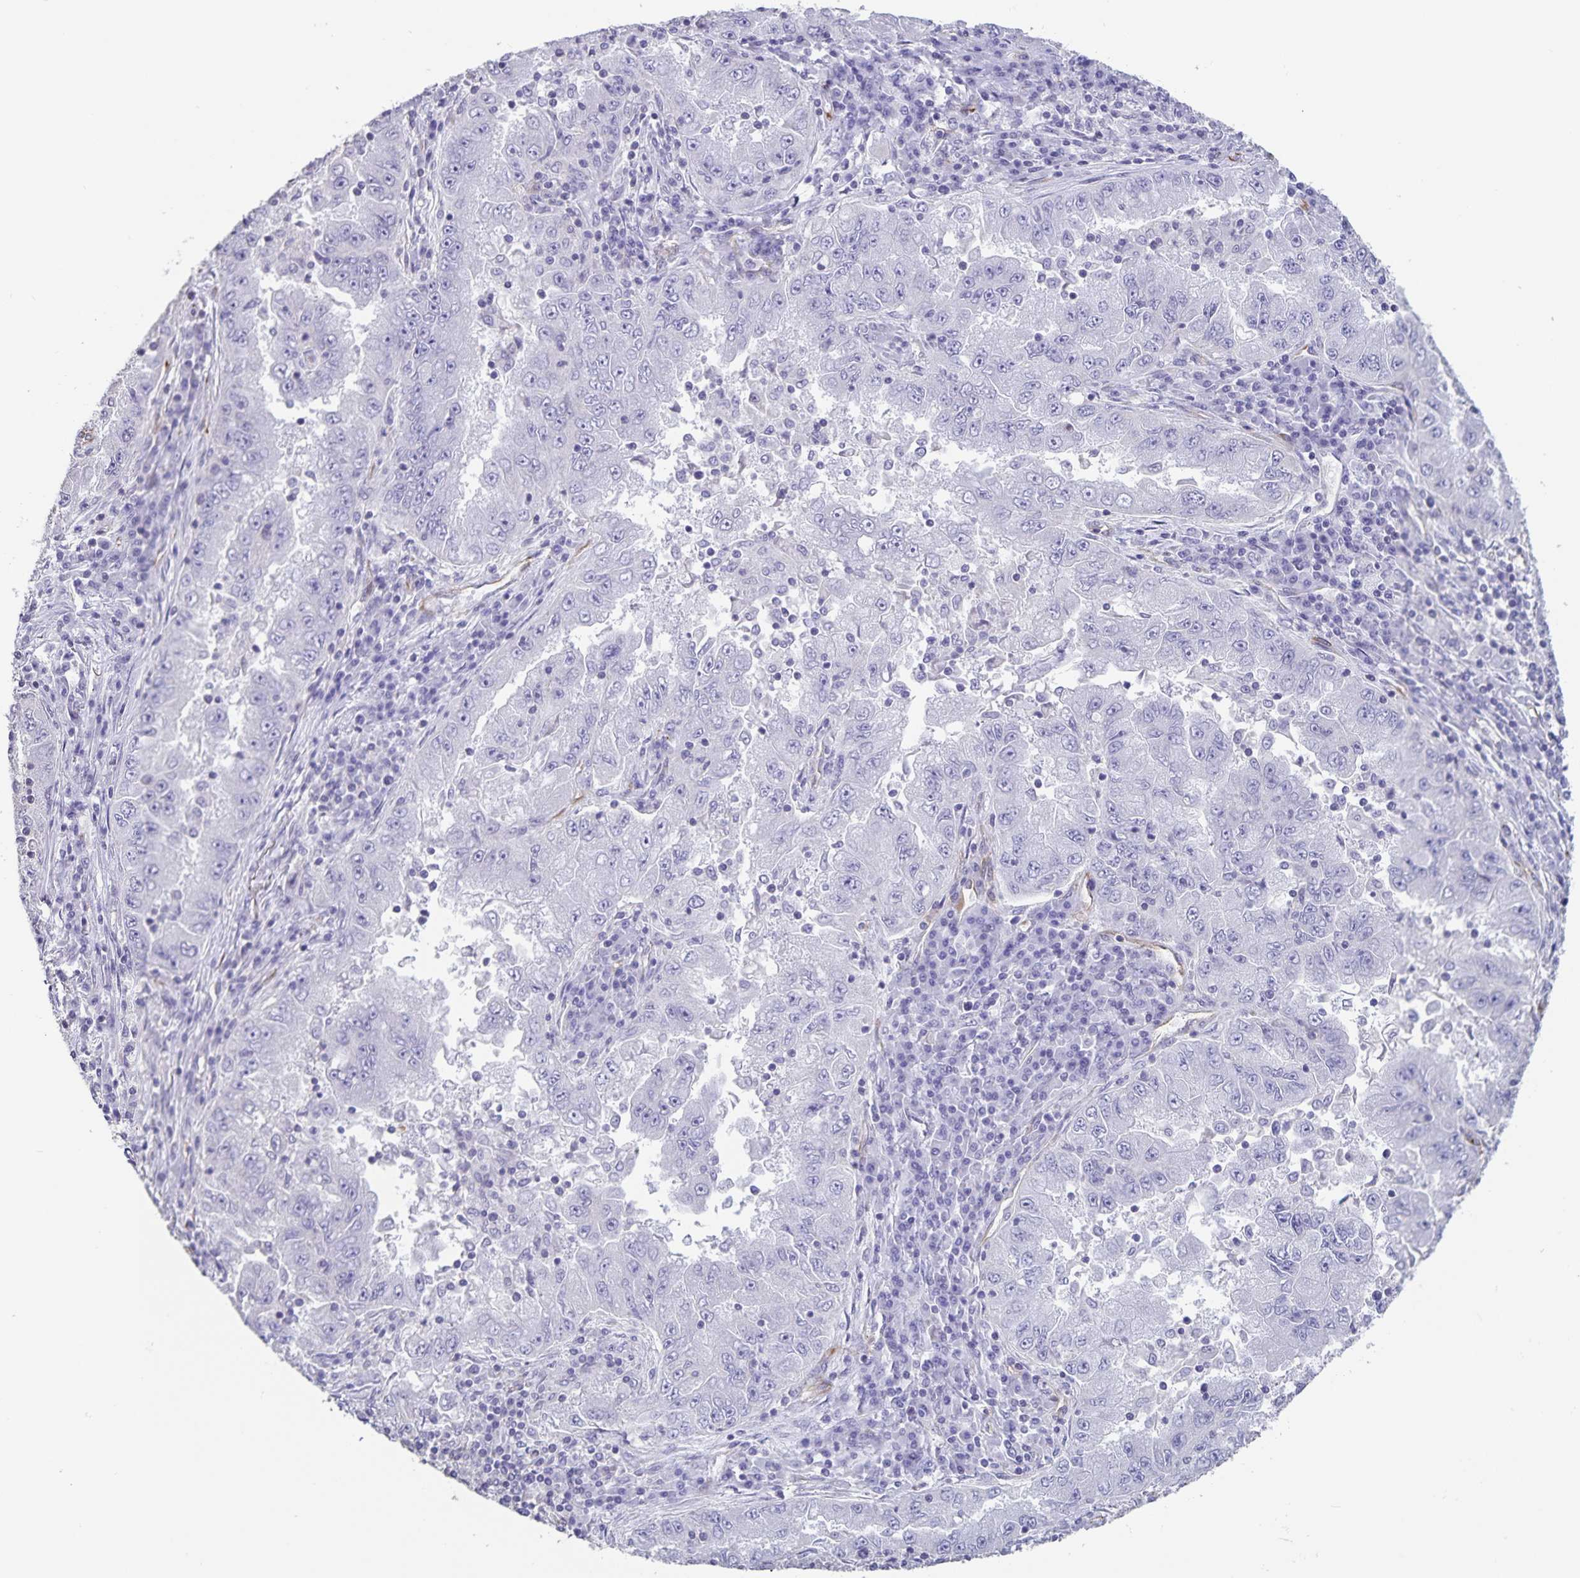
{"staining": {"intensity": "negative", "quantity": "none", "location": "none"}, "tissue": "lung cancer", "cell_type": "Tumor cells", "image_type": "cancer", "snomed": [{"axis": "morphology", "description": "Adenocarcinoma, NOS"}, {"axis": "morphology", "description": "Adenocarcinoma primary or metastatic"}, {"axis": "topography", "description": "Lung"}], "caption": "Lung cancer stained for a protein using immunohistochemistry exhibits no positivity tumor cells.", "gene": "SYNM", "patient": {"sex": "male", "age": 74}}